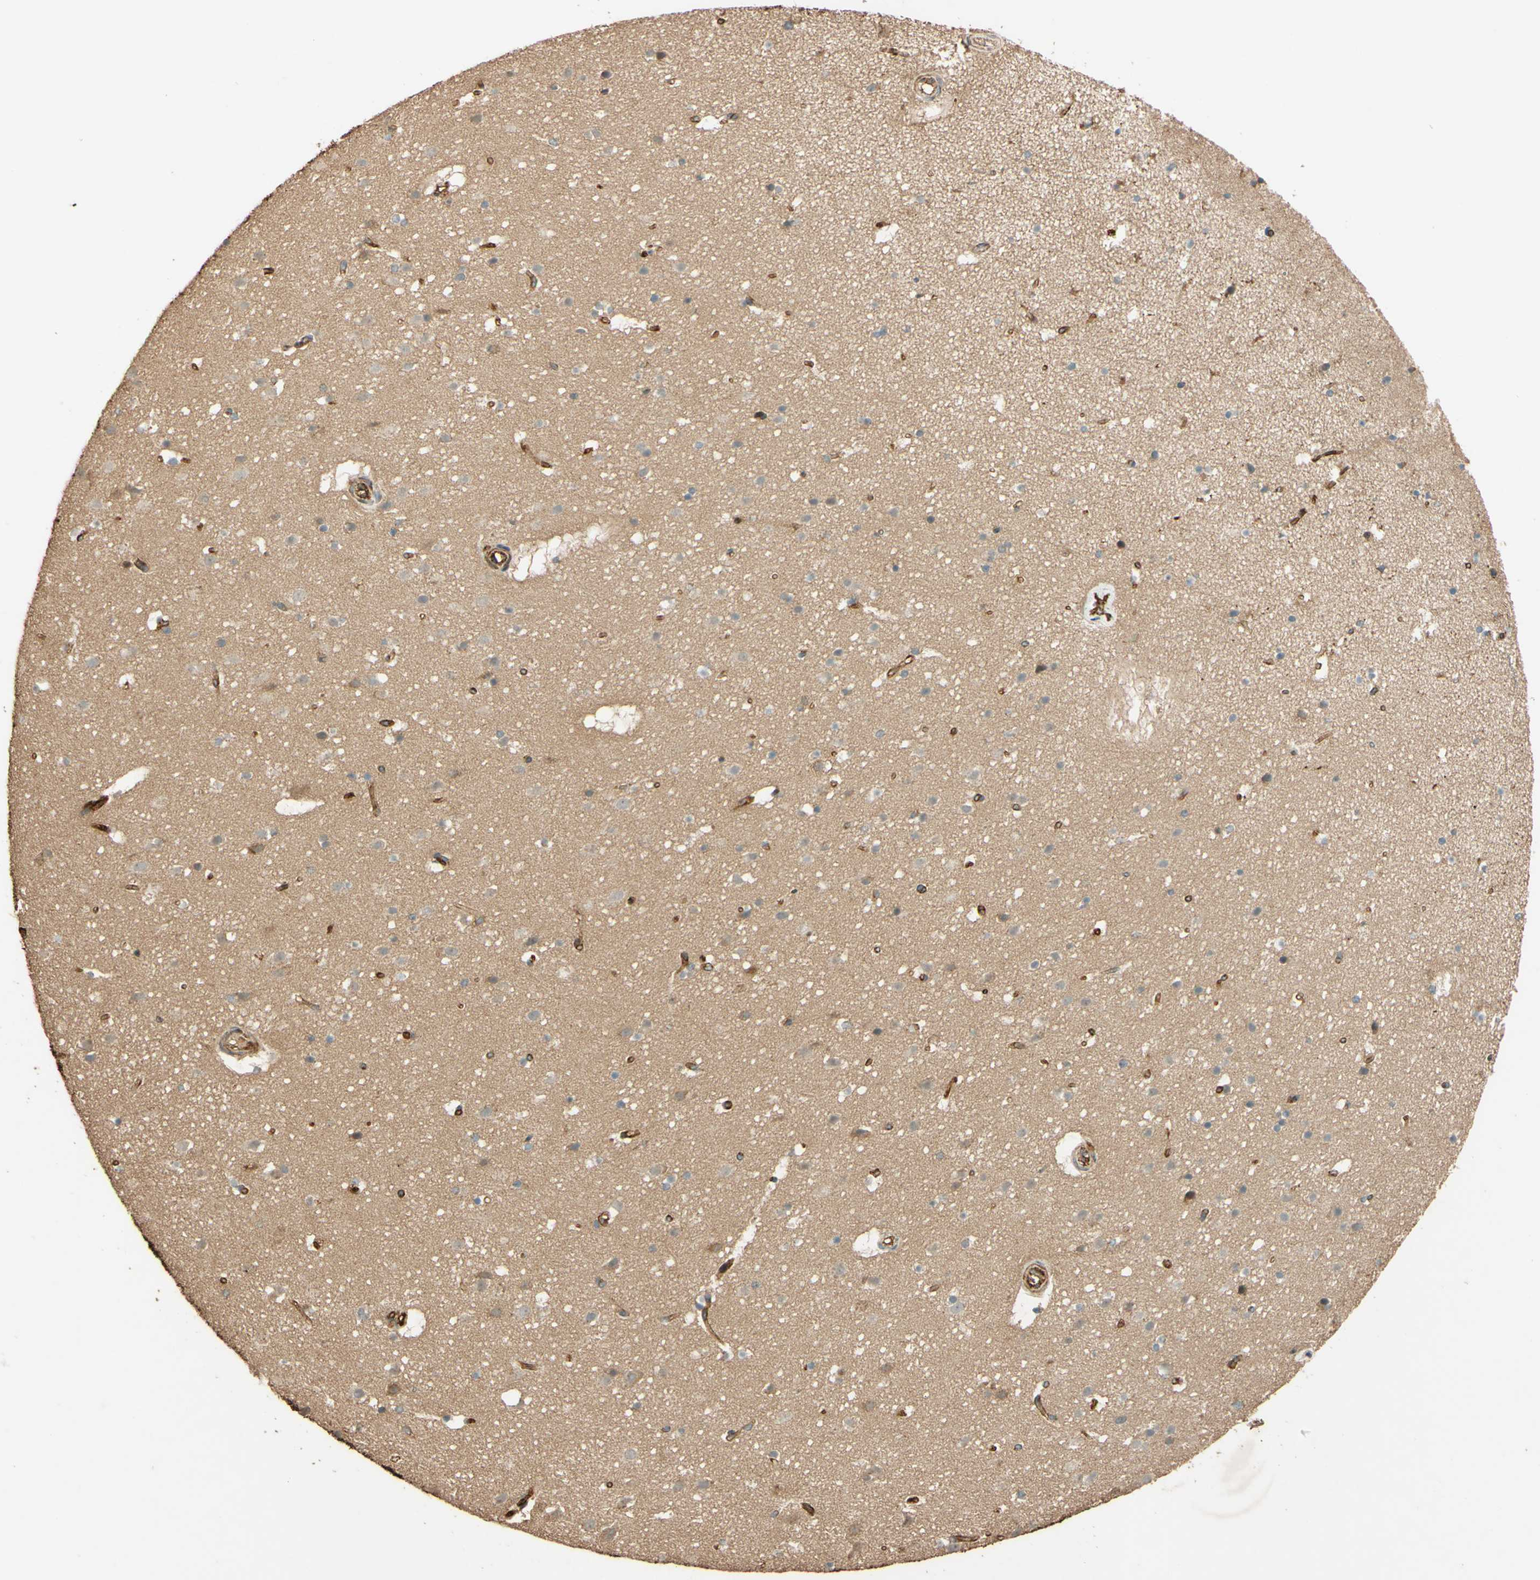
{"staining": {"intensity": "strong", "quantity": ">75%", "location": "cytoplasmic/membranous"}, "tissue": "cerebral cortex", "cell_type": "Endothelial cells", "image_type": "normal", "snomed": [{"axis": "morphology", "description": "Normal tissue, NOS"}, {"axis": "topography", "description": "Cerebral cortex"}], "caption": "Immunohistochemical staining of benign human cerebral cortex reveals strong cytoplasmic/membranous protein expression in approximately >75% of endothelial cells.", "gene": "ADAM17", "patient": {"sex": "male", "age": 45}}